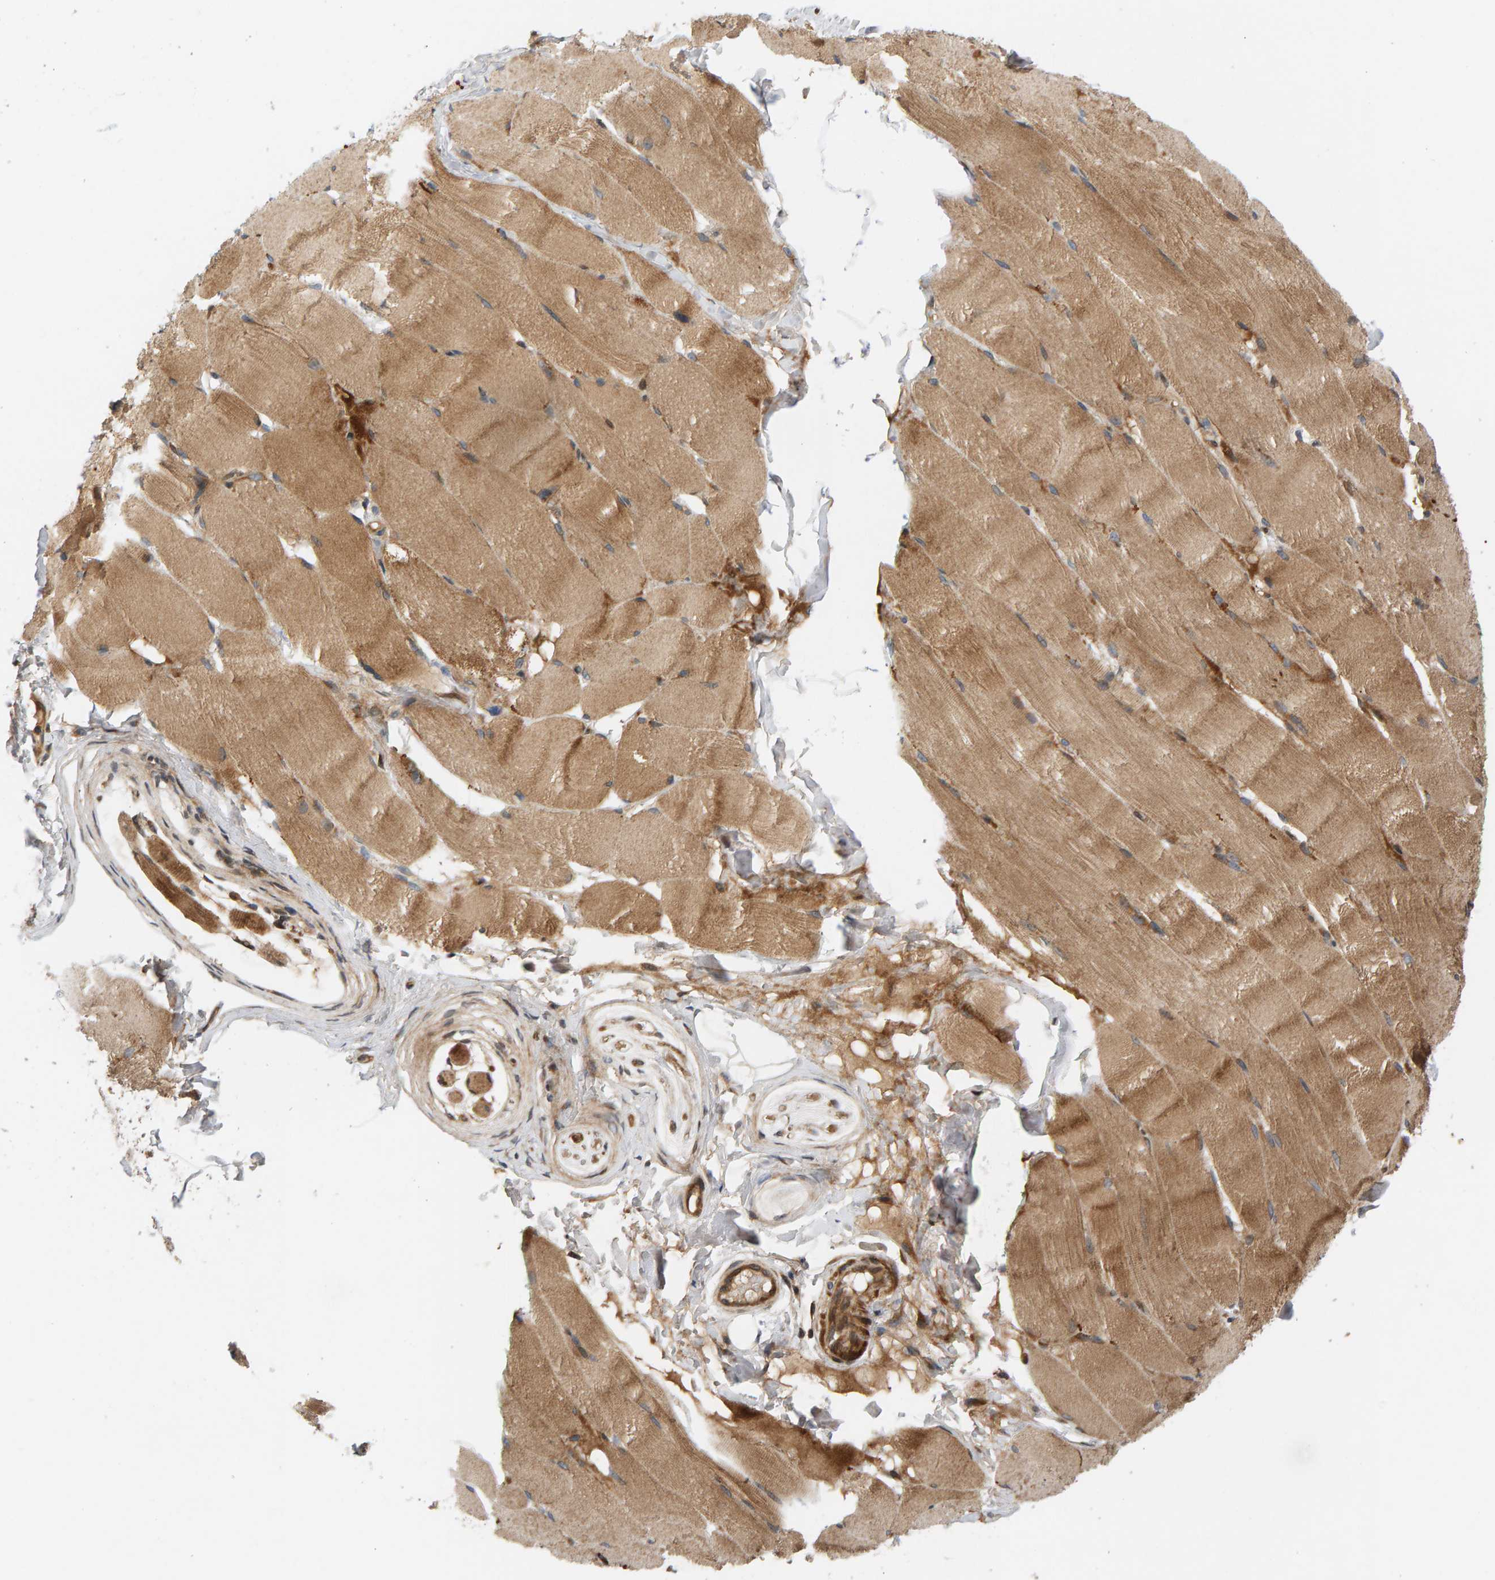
{"staining": {"intensity": "moderate", "quantity": ">75%", "location": "cytoplasmic/membranous"}, "tissue": "skeletal muscle", "cell_type": "Myocytes", "image_type": "normal", "snomed": [{"axis": "morphology", "description": "Normal tissue, NOS"}, {"axis": "topography", "description": "Skin"}, {"axis": "topography", "description": "Skeletal muscle"}], "caption": "Skeletal muscle was stained to show a protein in brown. There is medium levels of moderate cytoplasmic/membranous positivity in approximately >75% of myocytes.", "gene": "BAHCC1", "patient": {"sex": "male", "age": 83}}